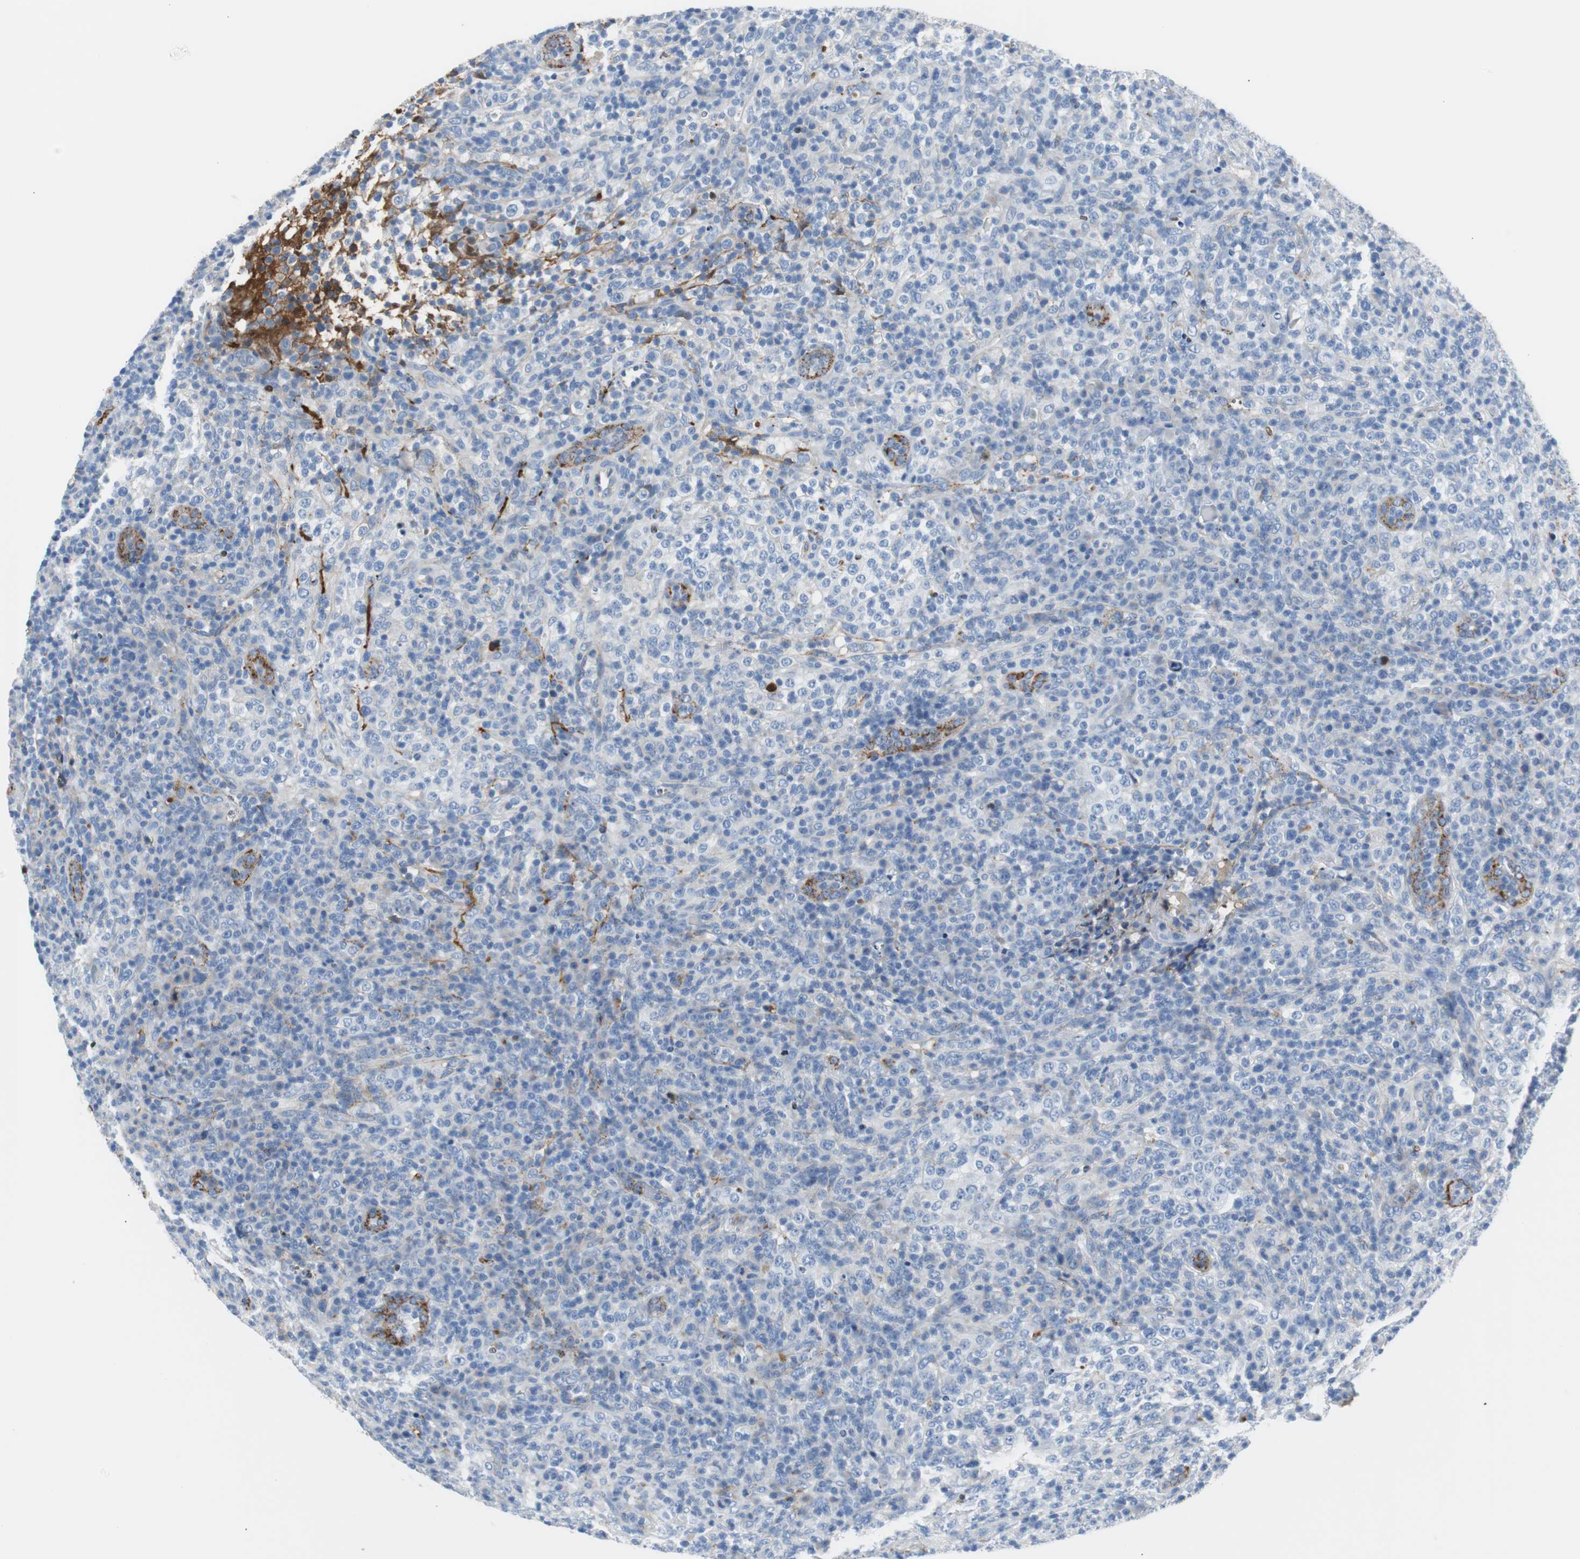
{"staining": {"intensity": "weak", "quantity": "<25%", "location": "cytoplasmic/membranous"}, "tissue": "lymphoma", "cell_type": "Tumor cells", "image_type": "cancer", "snomed": [{"axis": "morphology", "description": "Malignant lymphoma, non-Hodgkin's type, High grade"}, {"axis": "topography", "description": "Lymph node"}], "caption": "IHC micrograph of human high-grade malignant lymphoma, non-Hodgkin's type stained for a protein (brown), which displays no staining in tumor cells.", "gene": "APCS", "patient": {"sex": "female", "age": 76}}